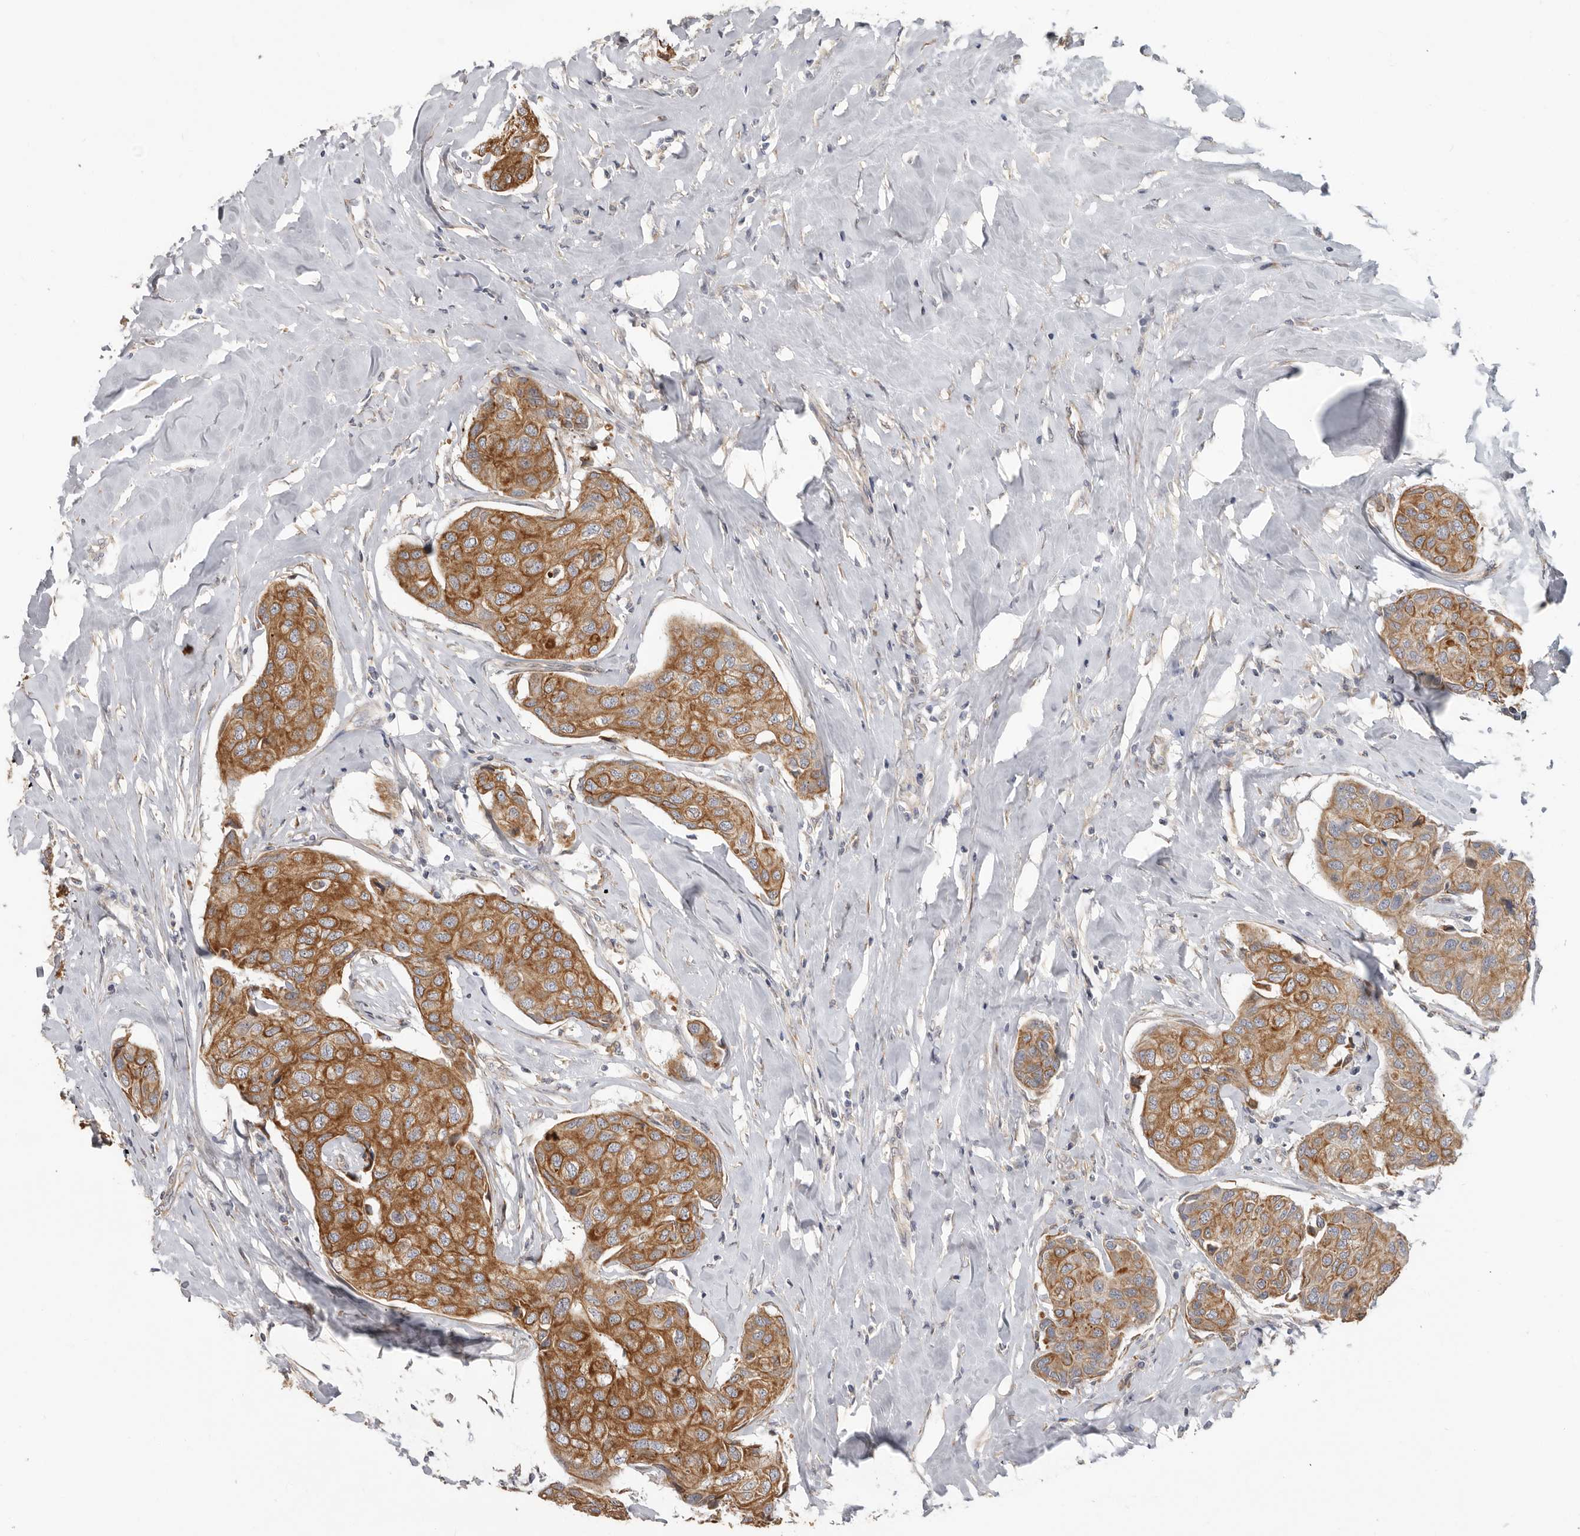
{"staining": {"intensity": "moderate", "quantity": ">75%", "location": "cytoplasmic/membranous"}, "tissue": "breast cancer", "cell_type": "Tumor cells", "image_type": "cancer", "snomed": [{"axis": "morphology", "description": "Duct carcinoma"}, {"axis": "topography", "description": "Breast"}], "caption": "Approximately >75% of tumor cells in invasive ductal carcinoma (breast) demonstrate moderate cytoplasmic/membranous protein expression as visualized by brown immunohistochemical staining.", "gene": "UNK", "patient": {"sex": "female", "age": 80}}